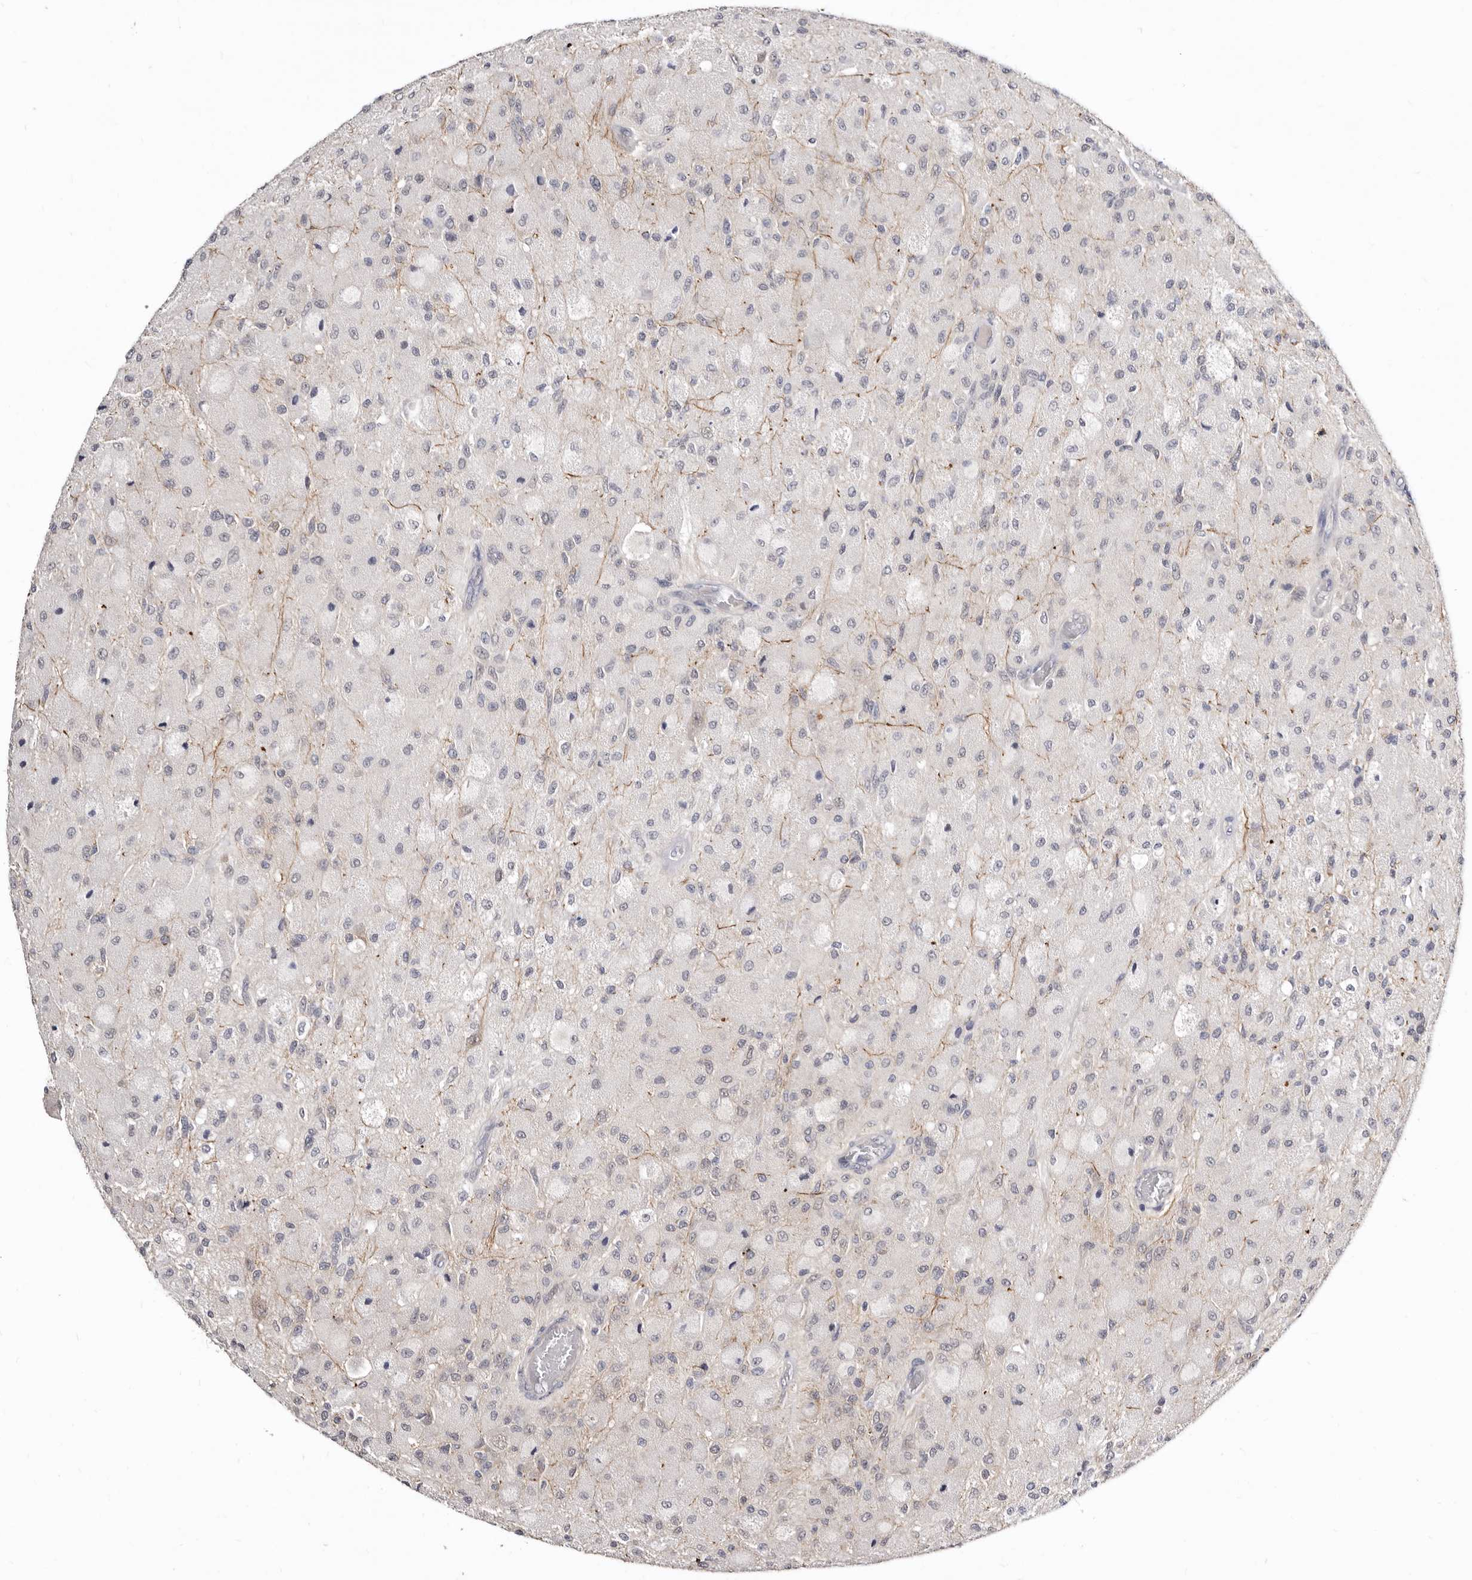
{"staining": {"intensity": "negative", "quantity": "none", "location": "none"}, "tissue": "glioma", "cell_type": "Tumor cells", "image_type": "cancer", "snomed": [{"axis": "morphology", "description": "Normal tissue, NOS"}, {"axis": "morphology", "description": "Glioma, malignant, High grade"}, {"axis": "topography", "description": "Cerebral cortex"}], "caption": "DAB immunohistochemical staining of malignant glioma (high-grade) demonstrates no significant positivity in tumor cells. (DAB immunohistochemistry visualized using brightfield microscopy, high magnification).", "gene": "KLHL4", "patient": {"sex": "male", "age": 77}}